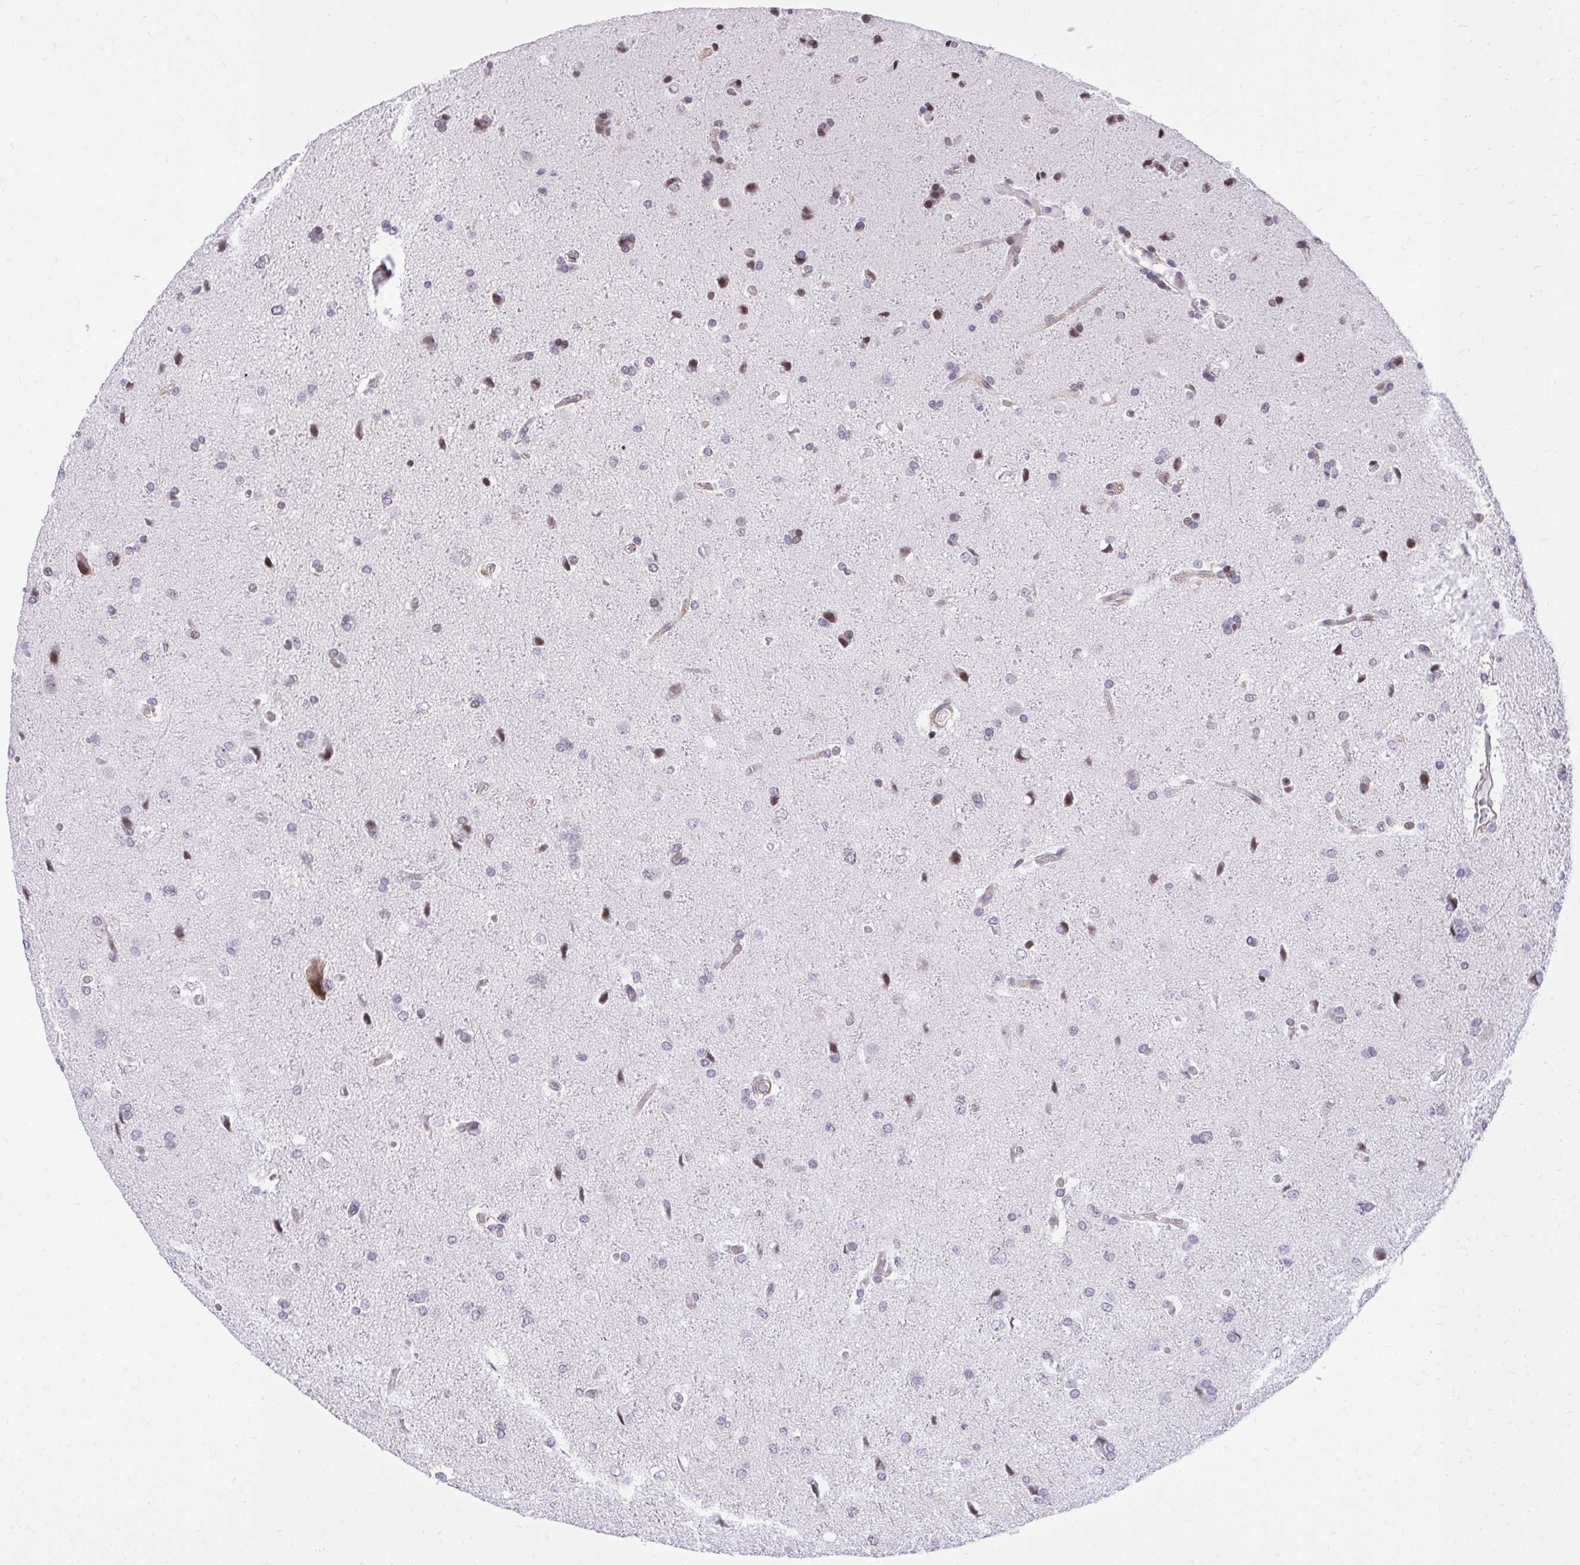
{"staining": {"intensity": "moderate", "quantity": "<25%", "location": "nuclear"}, "tissue": "glioma", "cell_type": "Tumor cells", "image_type": "cancer", "snomed": [{"axis": "morphology", "description": "Glioma, malignant, High grade"}, {"axis": "topography", "description": "Brain"}], "caption": "Immunohistochemical staining of human malignant glioma (high-grade) displays low levels of moderate nuclear protein staining in approximately <25% of tumor cells. The staining was performed using DAB (3,3'-diaminobenzidine), with brown indicating positive protein expression. Nuclei are stained blue with hematoxylin.", "gene": "KCNN4", "patient": {"sex": "male", "age": 68}}